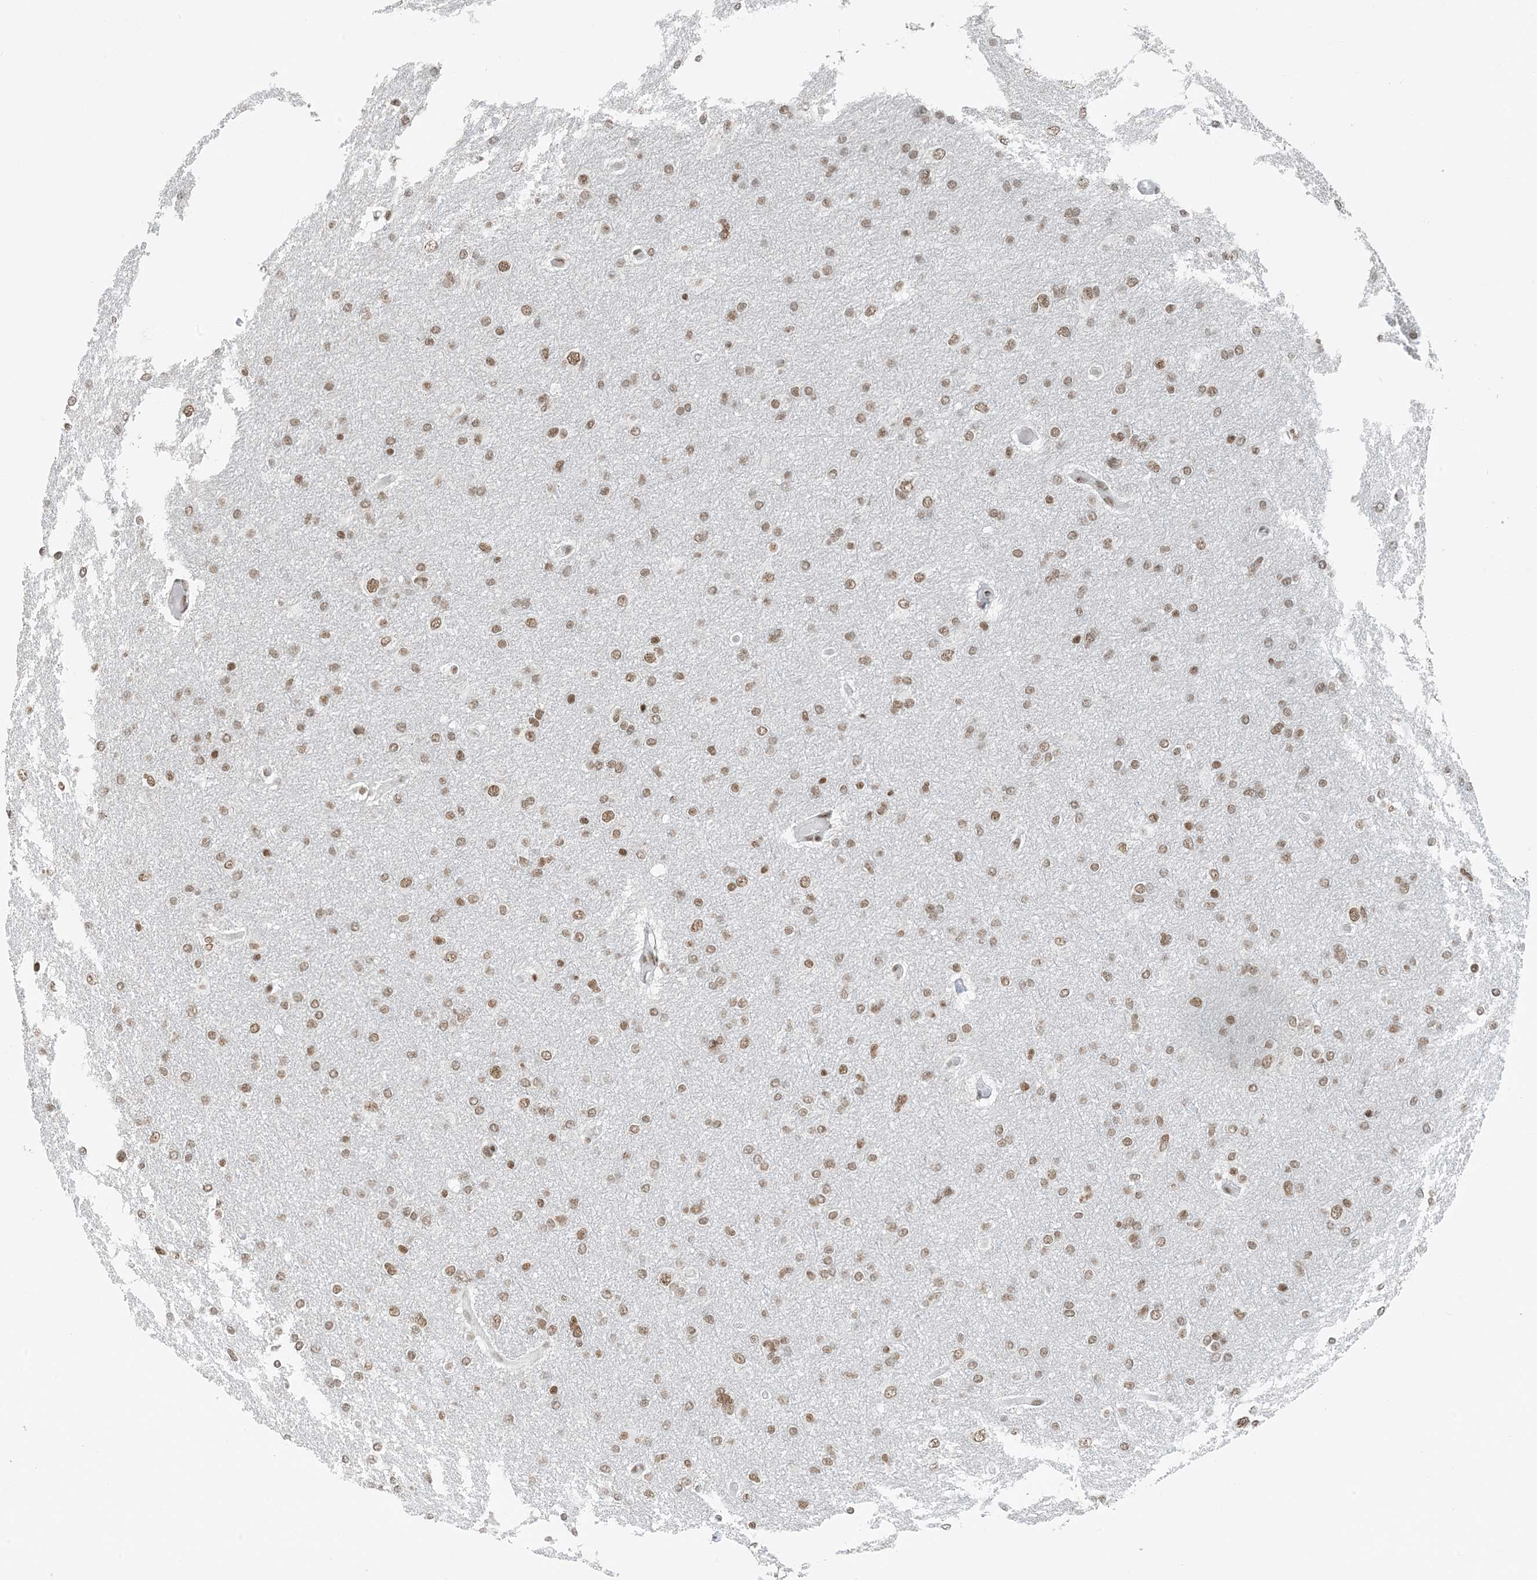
{"staining": {"intensity": "moderate", "quantity": ">75%", "location": "nuclear"}, "tissue": "glioma", "cell_type": "Tumor cells", "image_type": "cancer", "snomed": [{"axis": "morphology", "description": "Glioma, malignant, High grade"}, {"axis": "topography", "description": "Cerebral cortex"}], "caption": "A histopathology image of human malignant glioma (high-grade) stained for a protein exhibits moderate nuclear brown staining in tumor cells.", "gene": "ZNF500", "patient": {"sex": "female", "age": 36}}